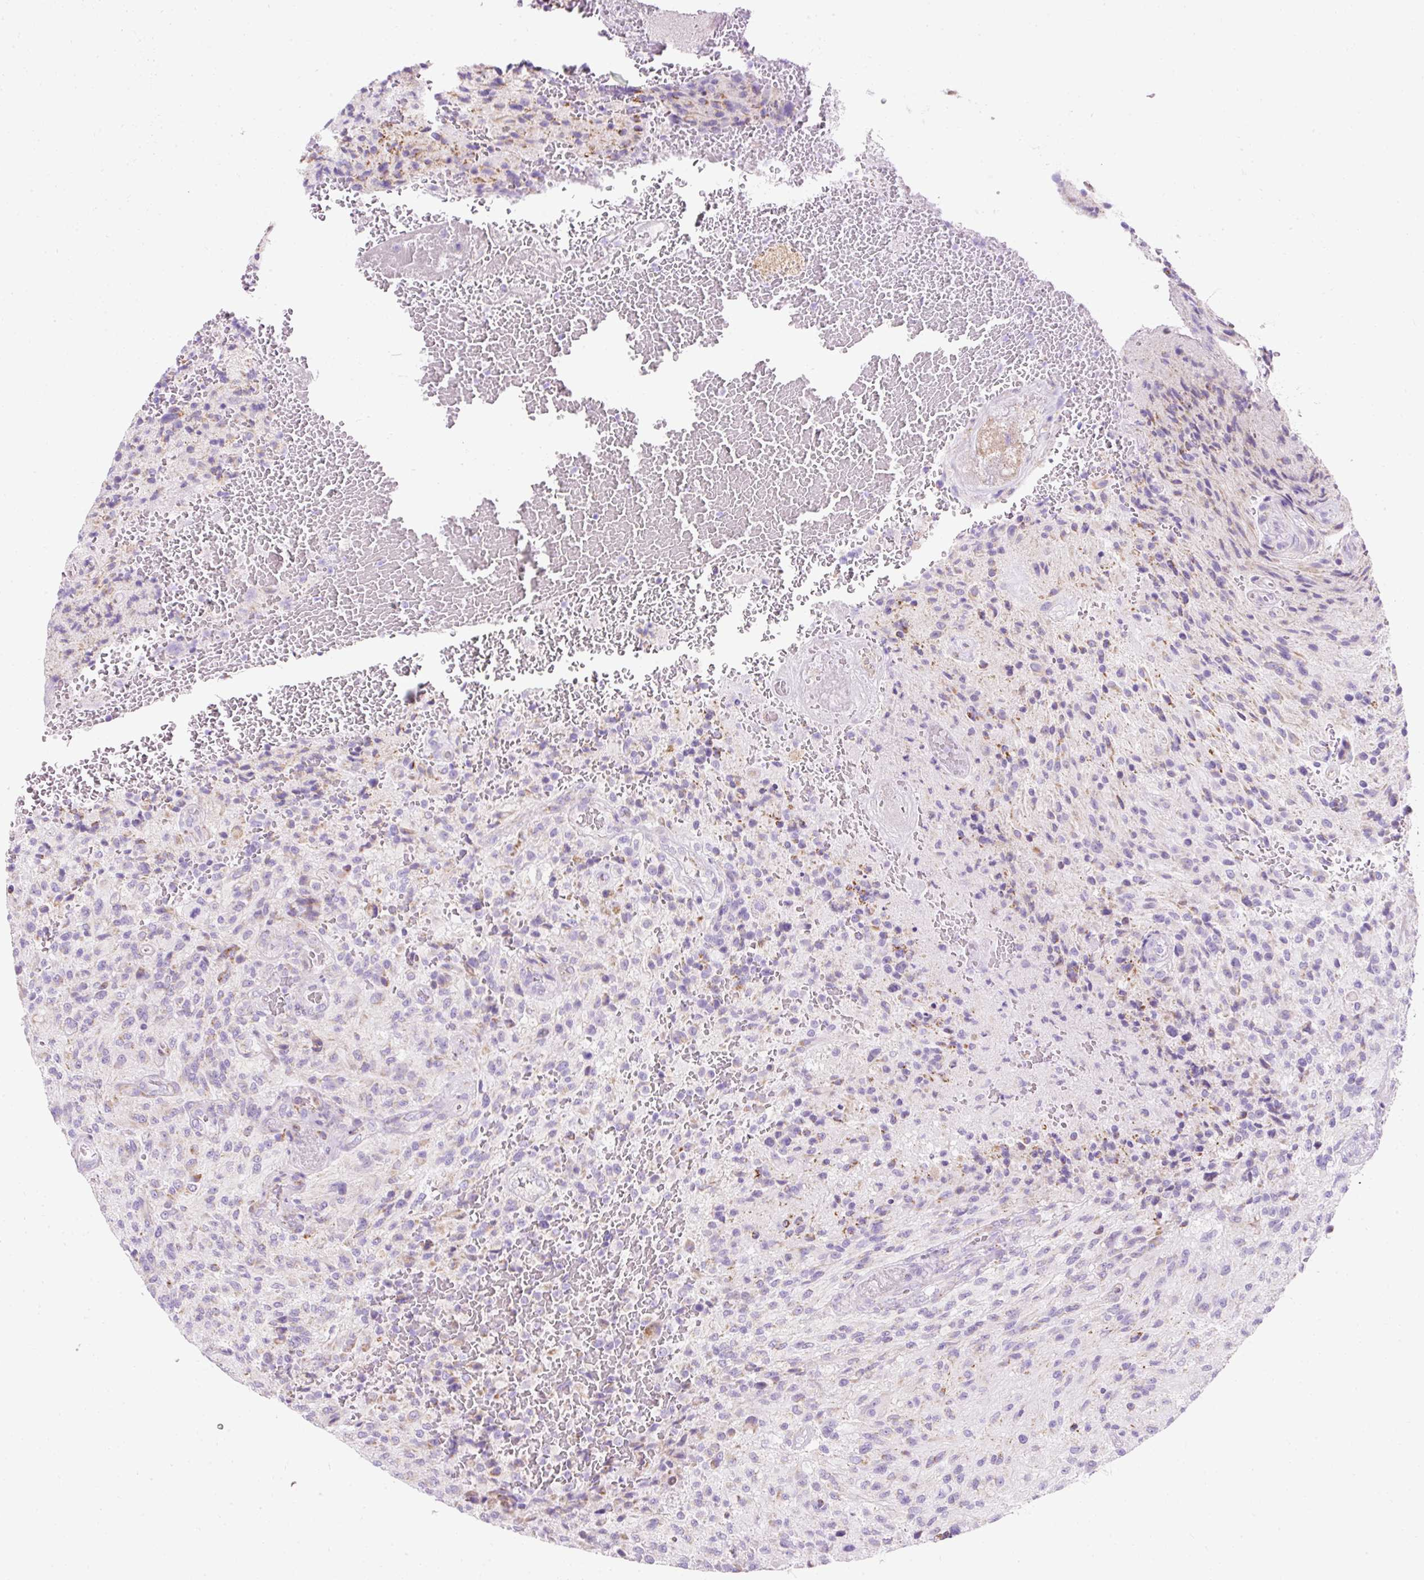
{"staining": {"intensity": "weak", "quantity": "<25%", "location": "cytoplasmic/membranous"}, "tissue": "glioma", "cell_type": "Tumor cells", "image_type": "cancer", "snomed": [{"axis": "morphology", "description": "Normal tissue, NOS"}, {"axis": "morphology", "description": "Glioma, malignant, High grade"}, {"axis": "topography", "description": "Cerebral cortex"}], "caption": "This image is of glioma stained with immunohistochemistry (IHC) to label a protein in brown with the nuclei are counter-stained blue. There is no expression in tumor cells.", "gene": "PLPP2", "patient": {"sex": "male", "age": 56}}